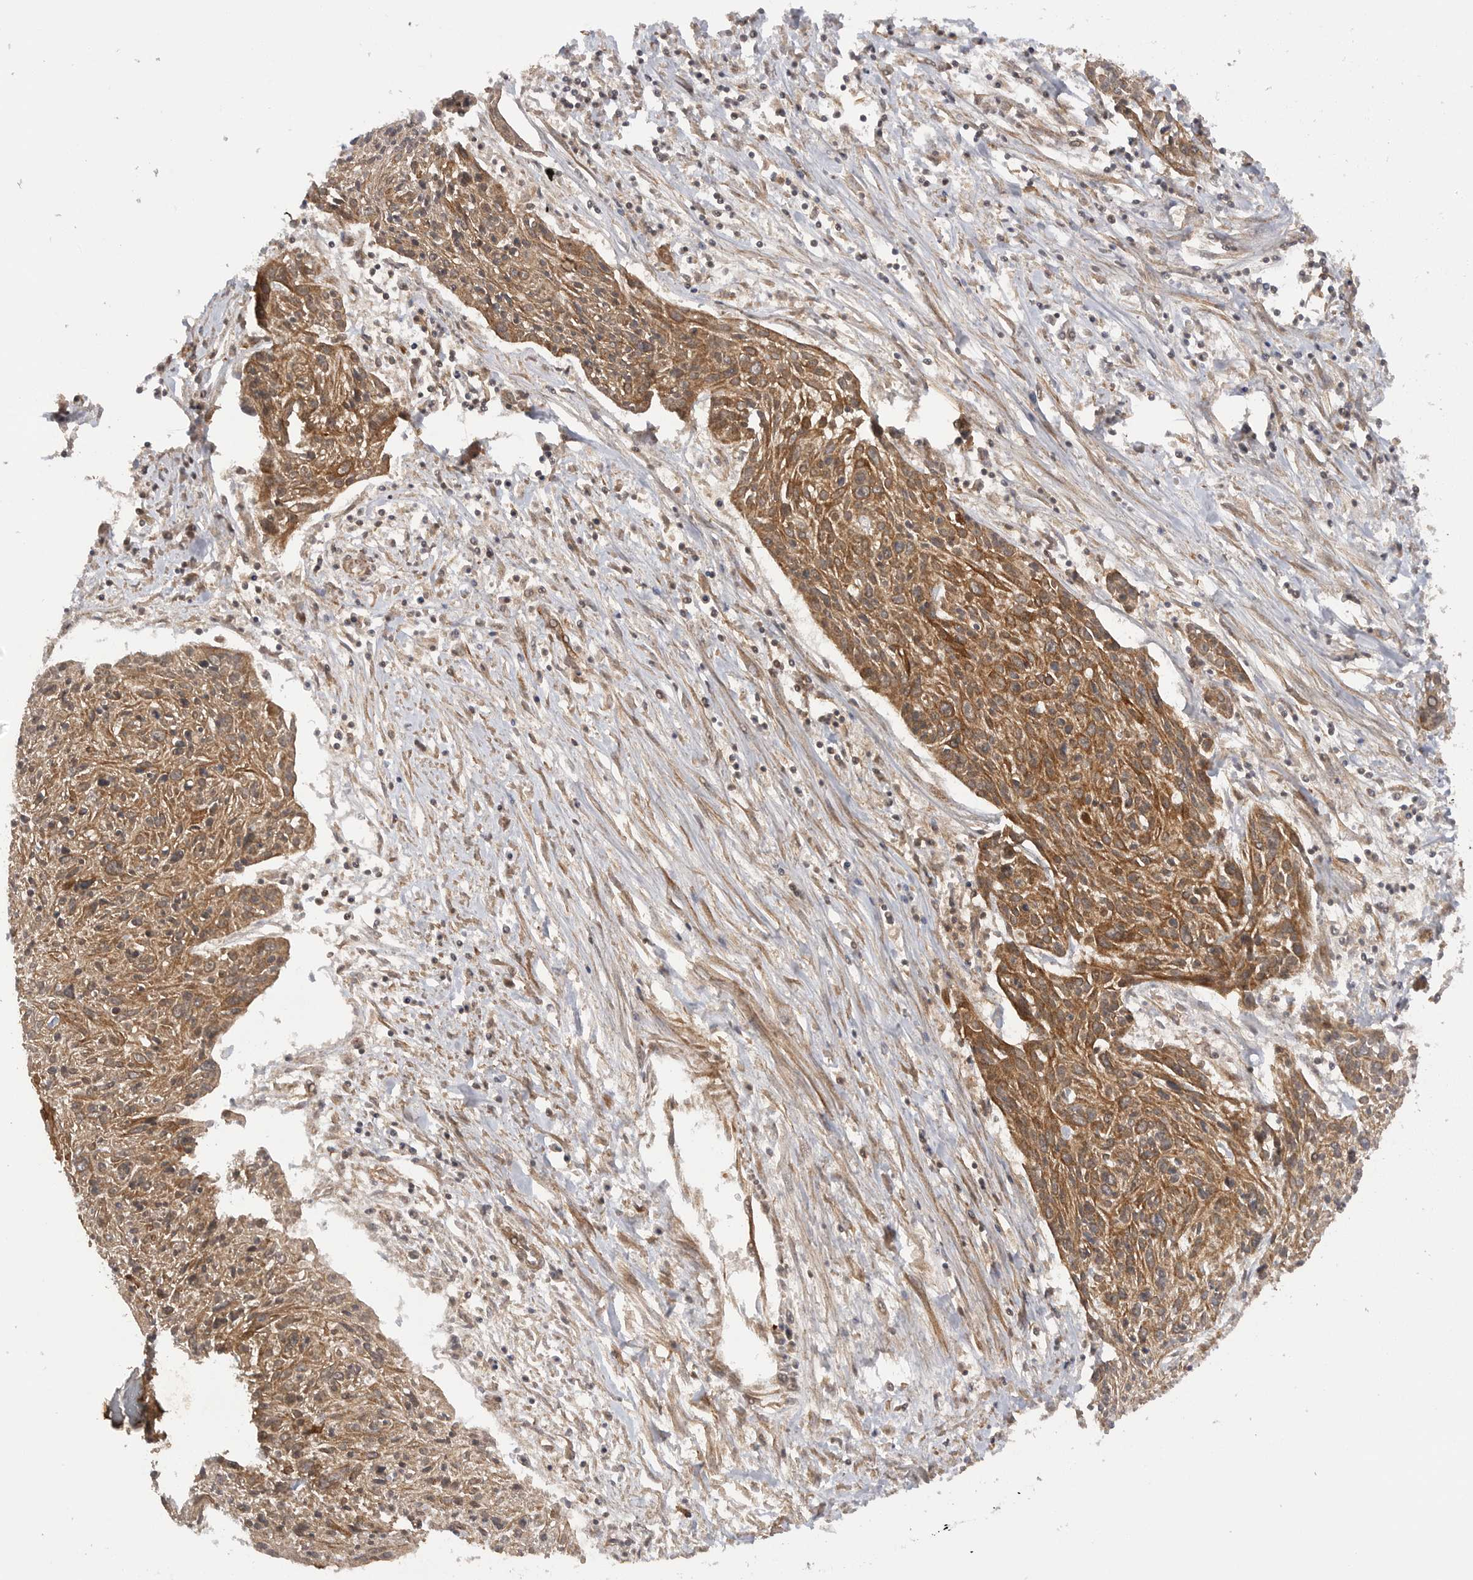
{"staining": {"intensity": "moderate", "quantity": ">75%", "location": "cytoplasmic/membranous"}, "tissue": "cervical cancer", "cell_type": "Tumor cells", "image_type": "cancer", "snomed": [{"axis": "morphology", "description": "Squamous cell carcinoma, NOS"}, {"axis": "topography", "description": "Cervix"}], "caption": "A photomicrograph showing moderate cytoplasmic/membranous staining in about >75% of tumor cells in cervical cancer, as visualized by brown immunohistochemical staining.", "gene": "PRDX4", "patient": {"sex": "female", "age": 51}}